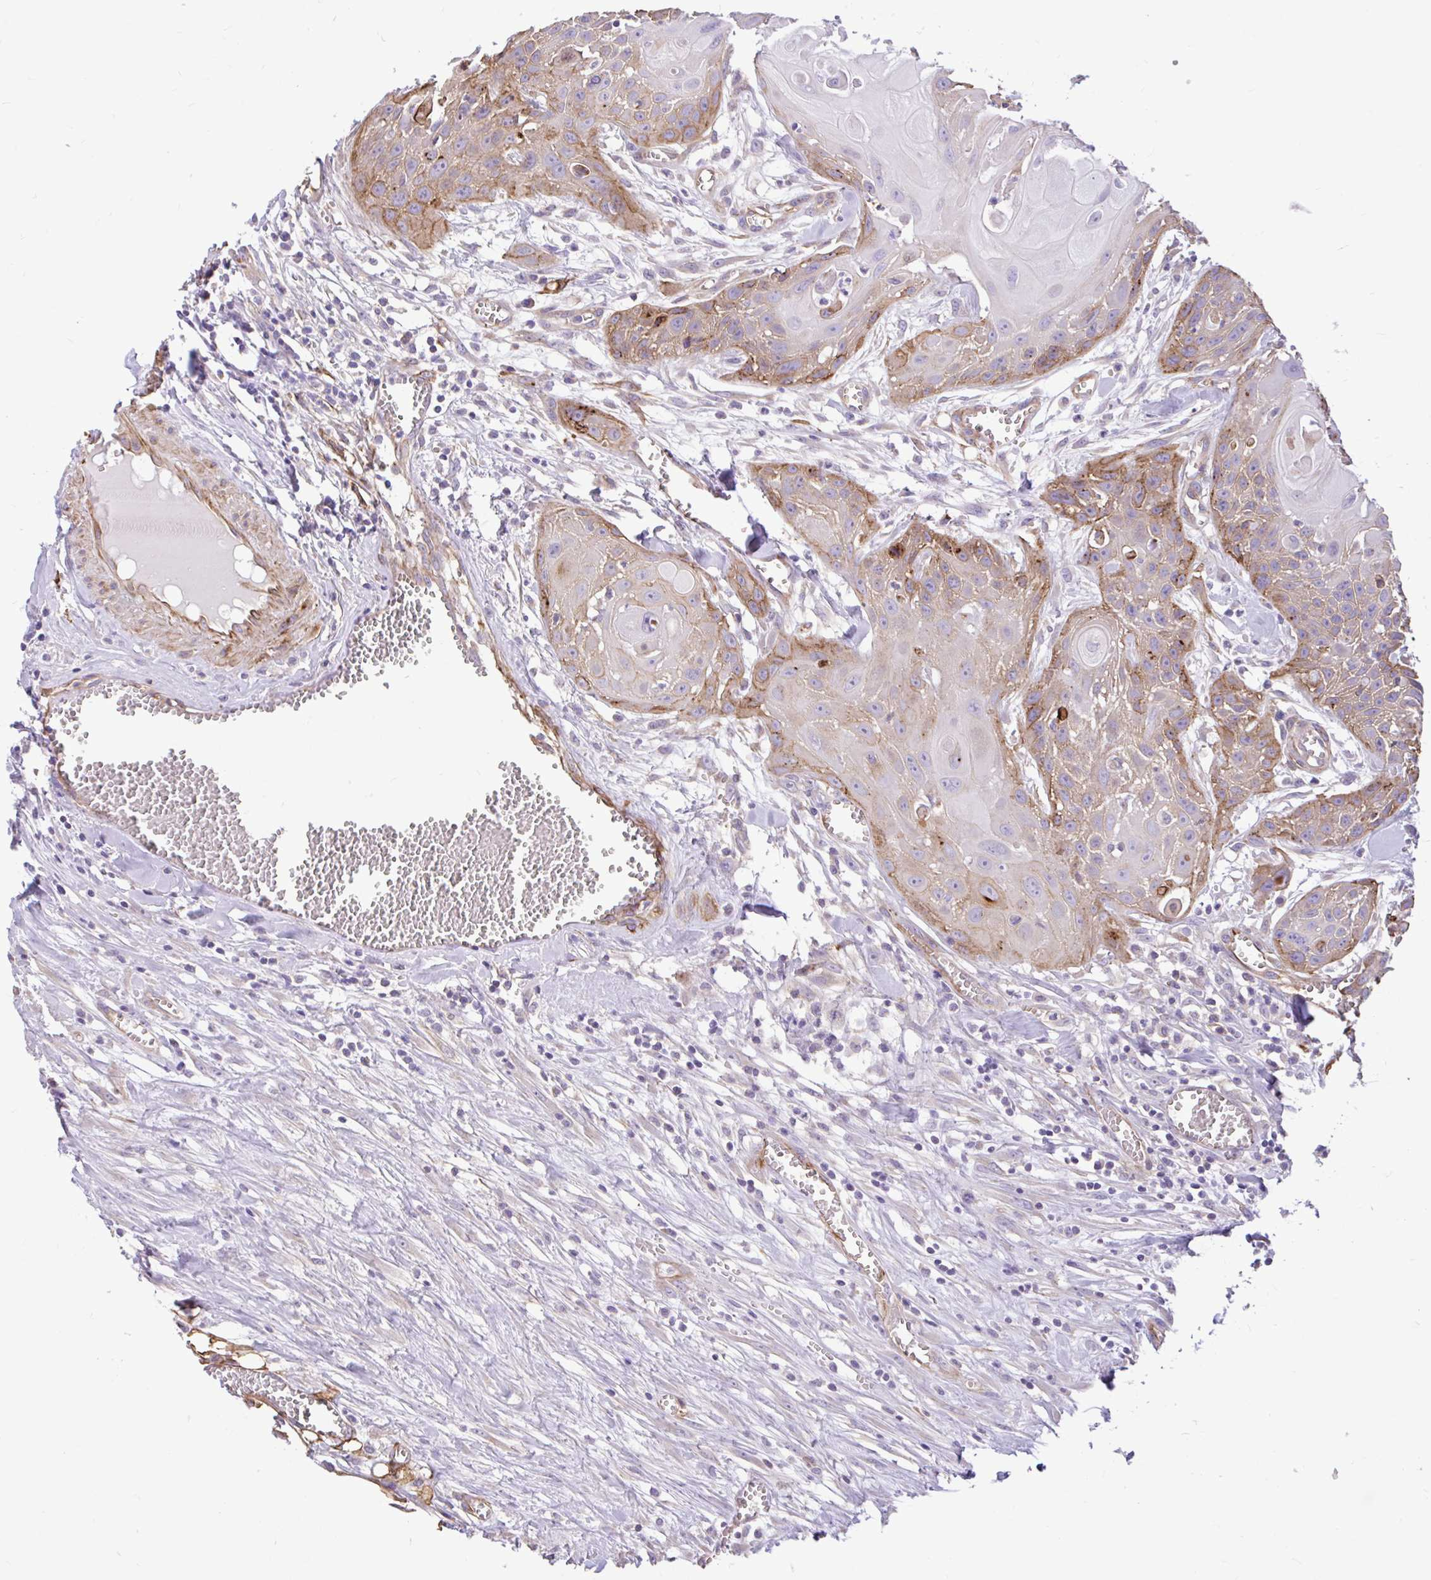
{"staining": {"intensity": "moderate", "quantity": ">75%", "location": "cytoplasmic/membranous"}, "tissue": "head and neck cancer", "cell_type": "Tumor cells", "image_type": "cancer", "snomed": [{"axis": "morphology", "description": "Squamous cell carcinoma, NOS"}, {"axis": "topography", "description": "Lymph node"}, {"axis": "topography", "description": "Salivary gland"}, {"axis": "topography", "description": "Head-Neck"}], "caption": "Immunohistochemistry of head and neck squamous cell carcinoma shows medium levels of moderate cytoplasmic/membranous positivity in about >75% of tumor cells.", "gene": "PTPRK", "patient": {"sex": "female", "age": 74}}